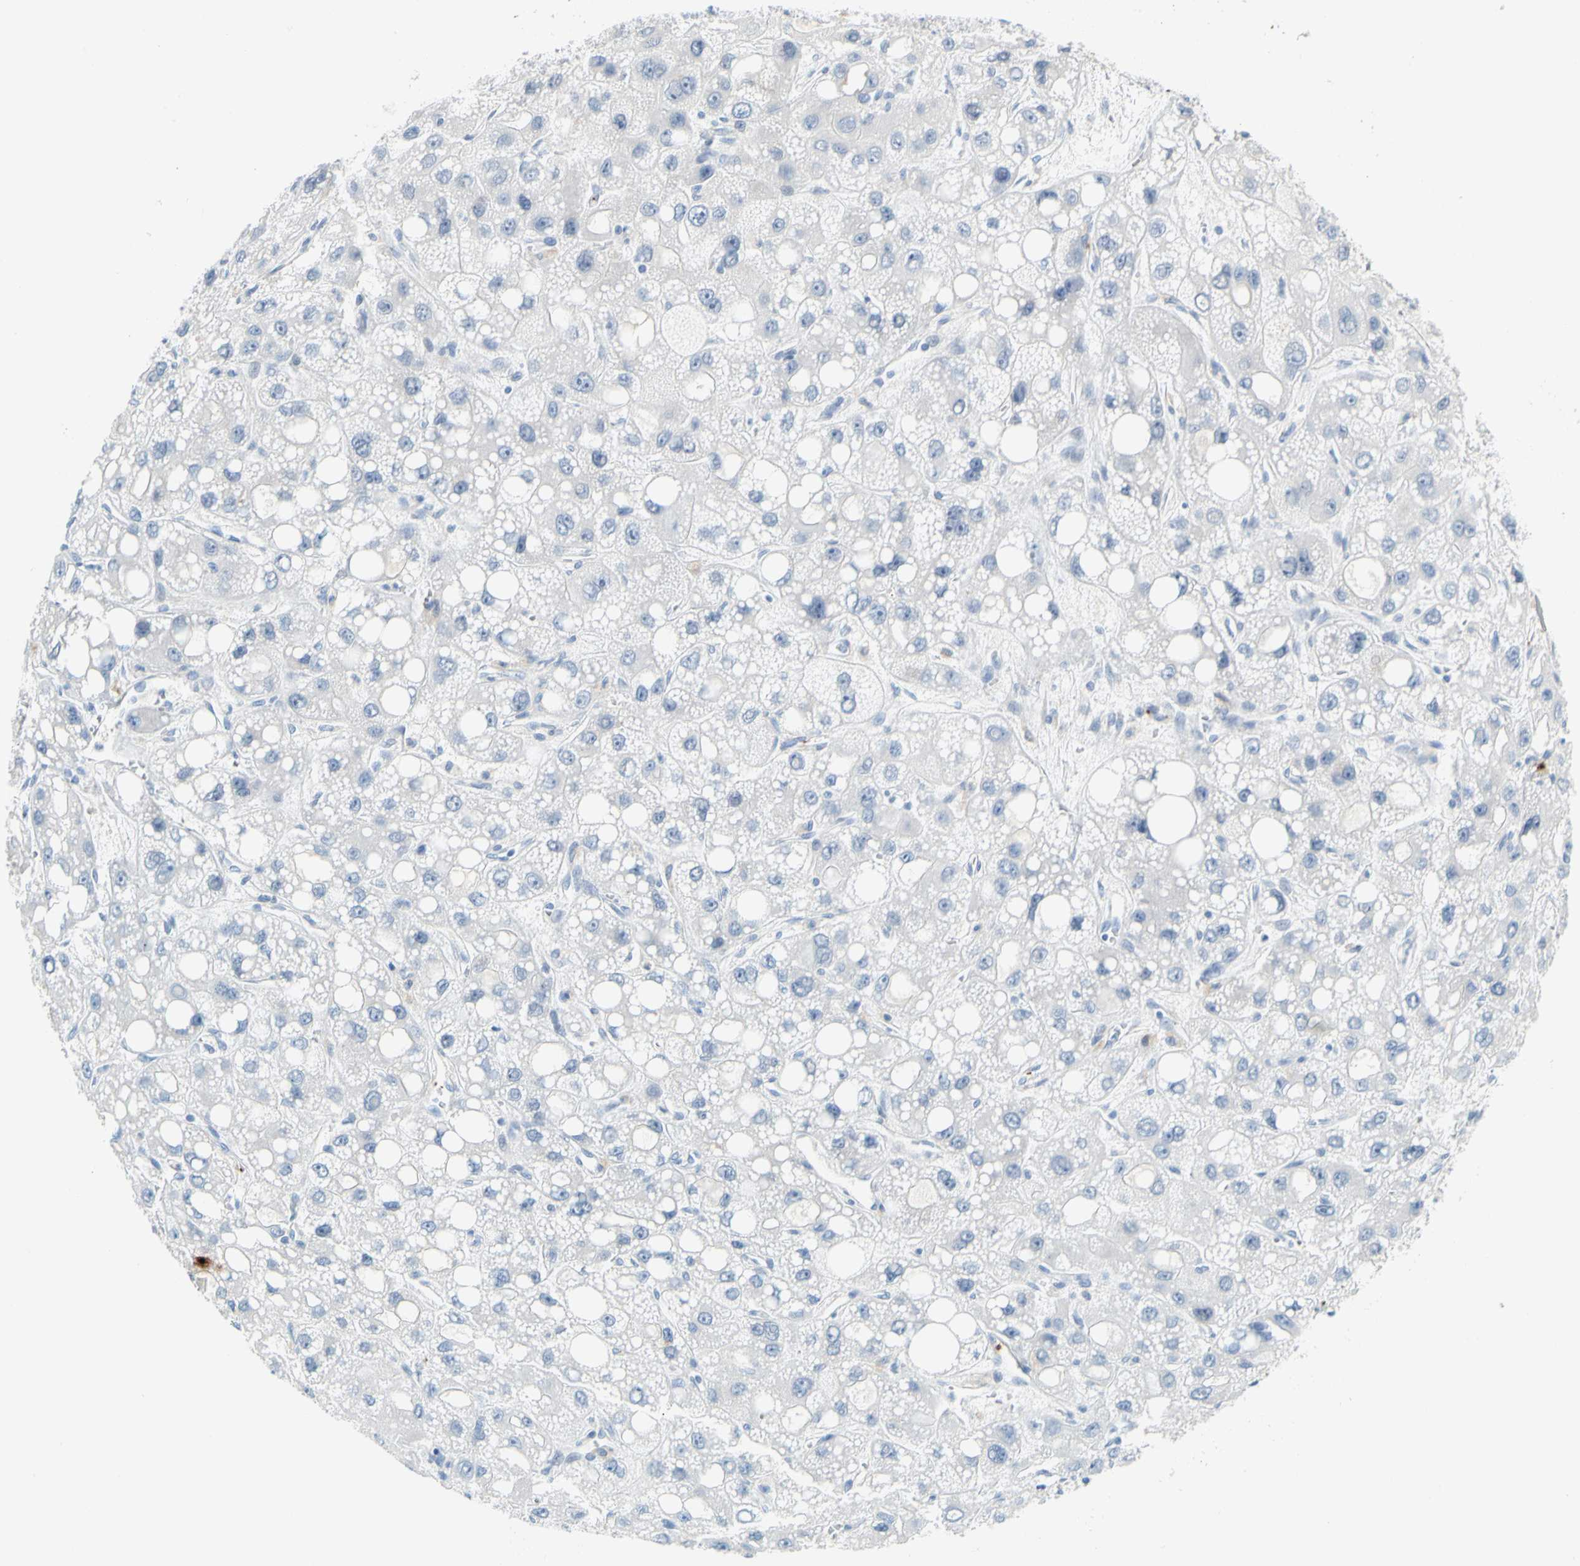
{"staining": {"intensity": "negative", "quantity": "none", "location": "none"}, "tissue": "liver cancer", "cell_type": "Tumor cells", "image_type": "cancer", "snomed": [{"axis": "morphology", "description": "Carcinoma, Hepatocellular, NOS"}, {"axis": "topography", "description": "Liver"}], "caption": "This image is of hepatocellular carcinoma (liver) stained with IHC to label a protein in brown with the nuclei are counter-stained blue. There is no expression in tumor cells.", "gene": "PPBP", "patient": {"sex": "male", "age": 55}}